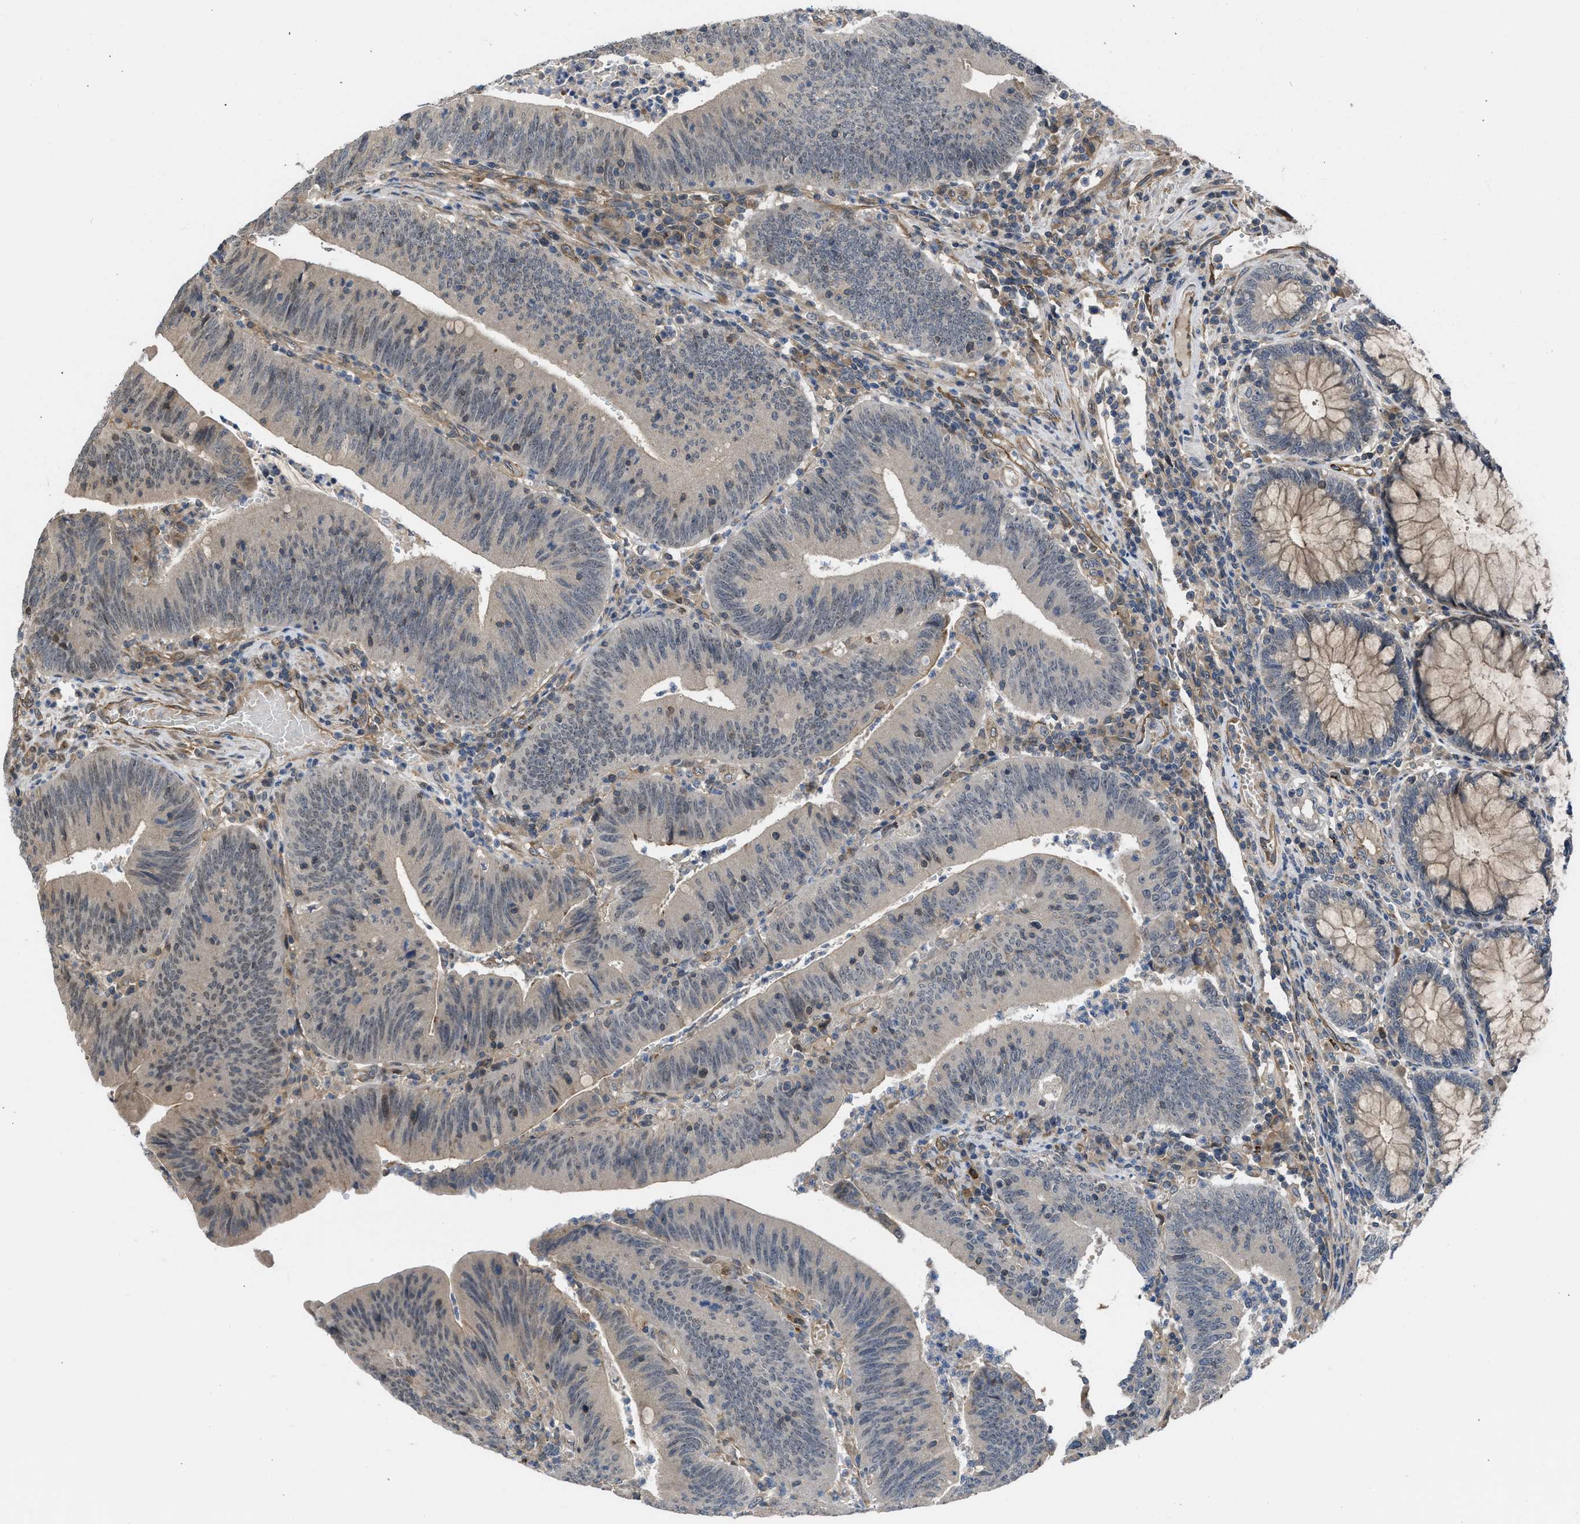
{"staining": {"intensity": "negative", "quantity": "none", "location": "none"}, "tissue": "colorectal cancer", "cell_type": "Tumor cells", "image_type": "cancer", "snomed": [{"axis": "morphology", "description": "Normal tissue, NOS"}, {"axis": "morphology", "description": "Adenocarcinoma, NOS"}, {"axis": "topography", "description": "Rectum"}], "caption": "There is no significant expression in tumor cells of adenocarcinoma (colorectal). Nuclei are stained in blue.", "gene": "GPATCH2L", "patient": {"sex": "female", "age": 66}}